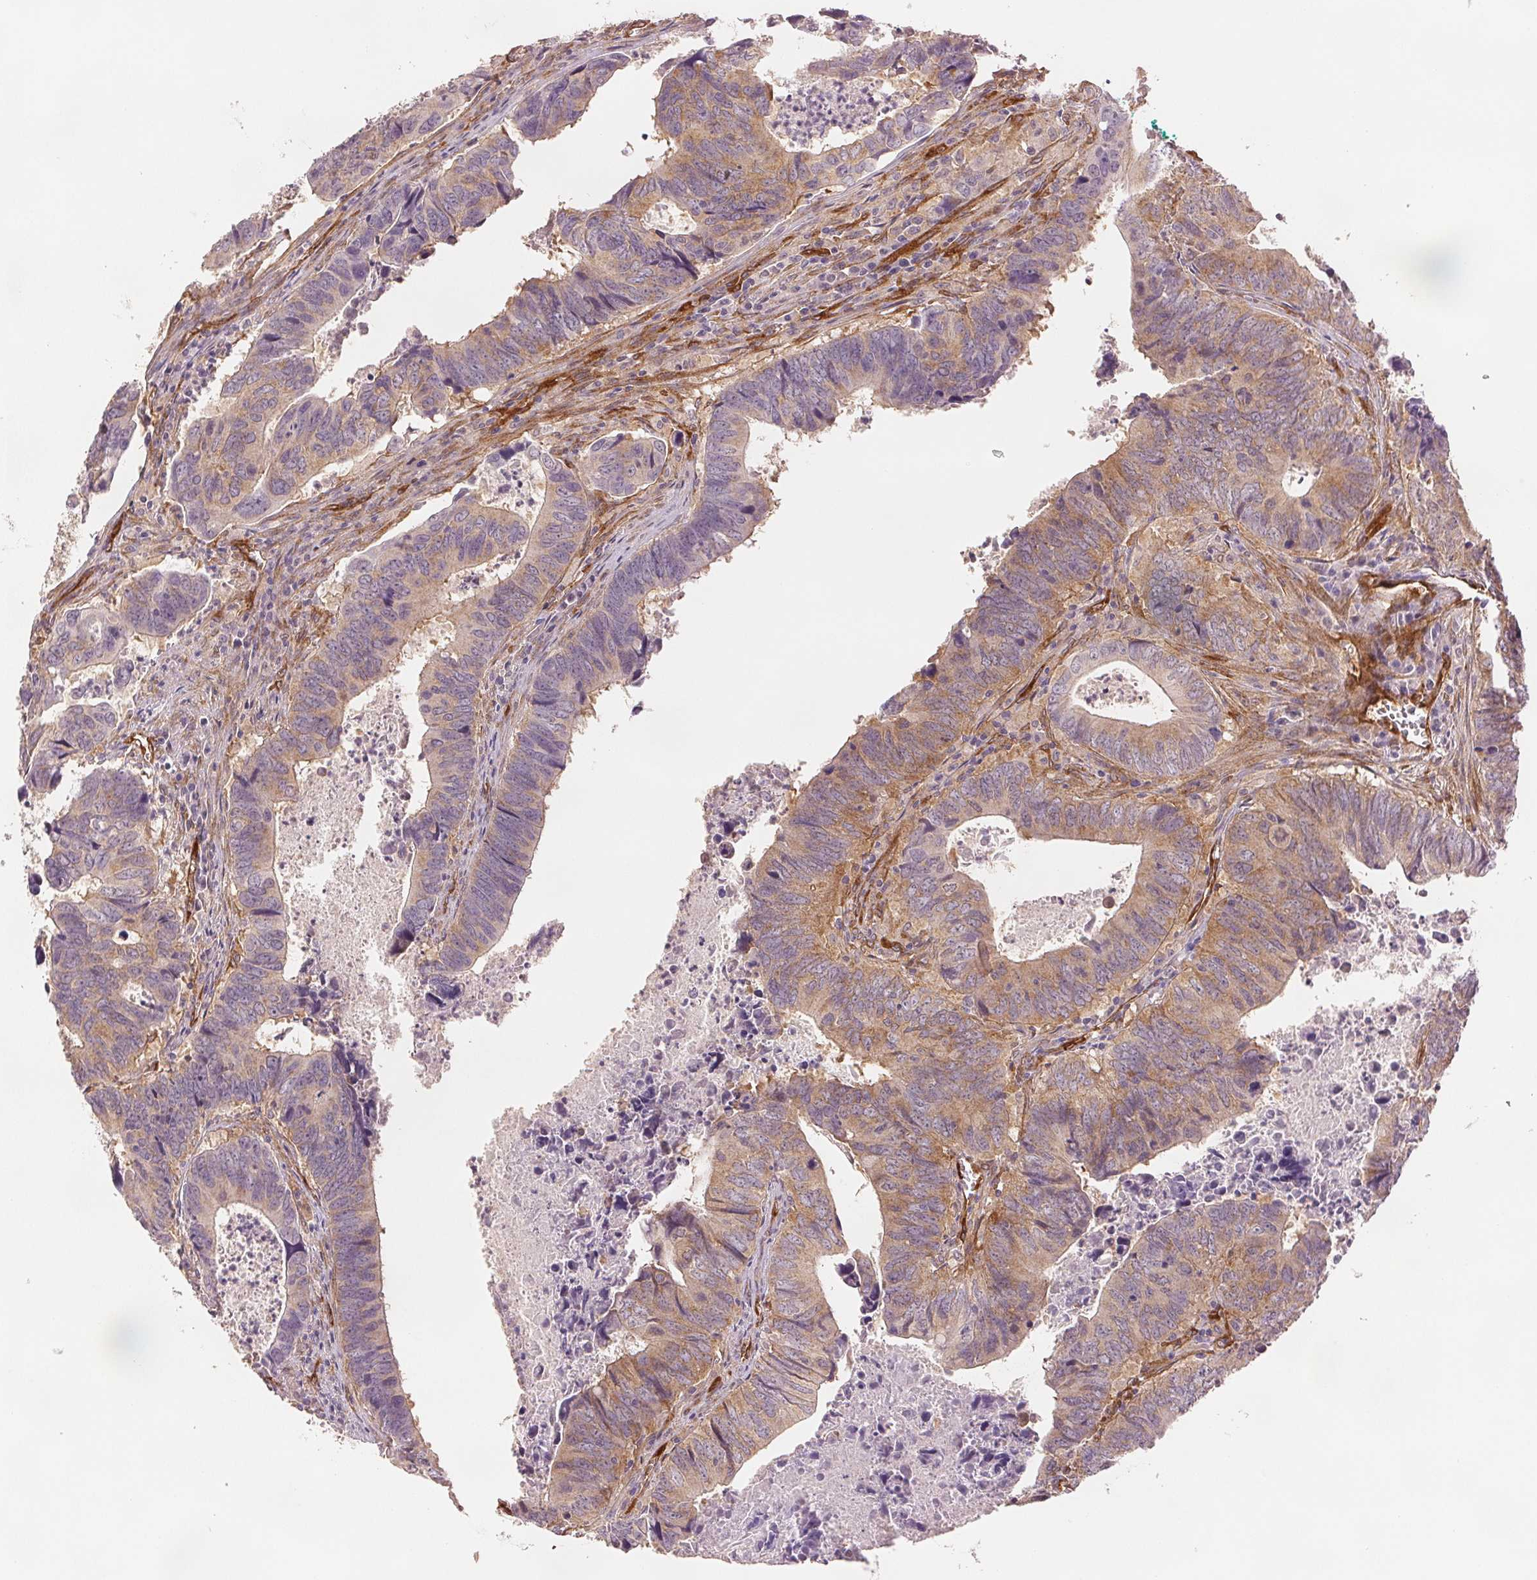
{"staining": {"intensity": "weak", "quantity": "25%-75%", "location": "cytoplasmic/membranous"}, "tissue": "colorectal cancer", "cell_type": "Tumor cells", "image_type": "cancer", "snomed": [{"axis": "morphology", "description": "Adenocarcinoma, NOS"}, {"axis": "topography", "description": "Colon"}], "caption": "Immunohistochemistry (DAB) staining of colorectal cancer shows weak cytoplasmic/membranous protein expression in approximately 25%-75% of tumor cells. (brown staining indicates protein expression, while blue staining denotes nuclei).", "gene": "DIAPH2", "patient": {"sex": "female", "age": 82}}